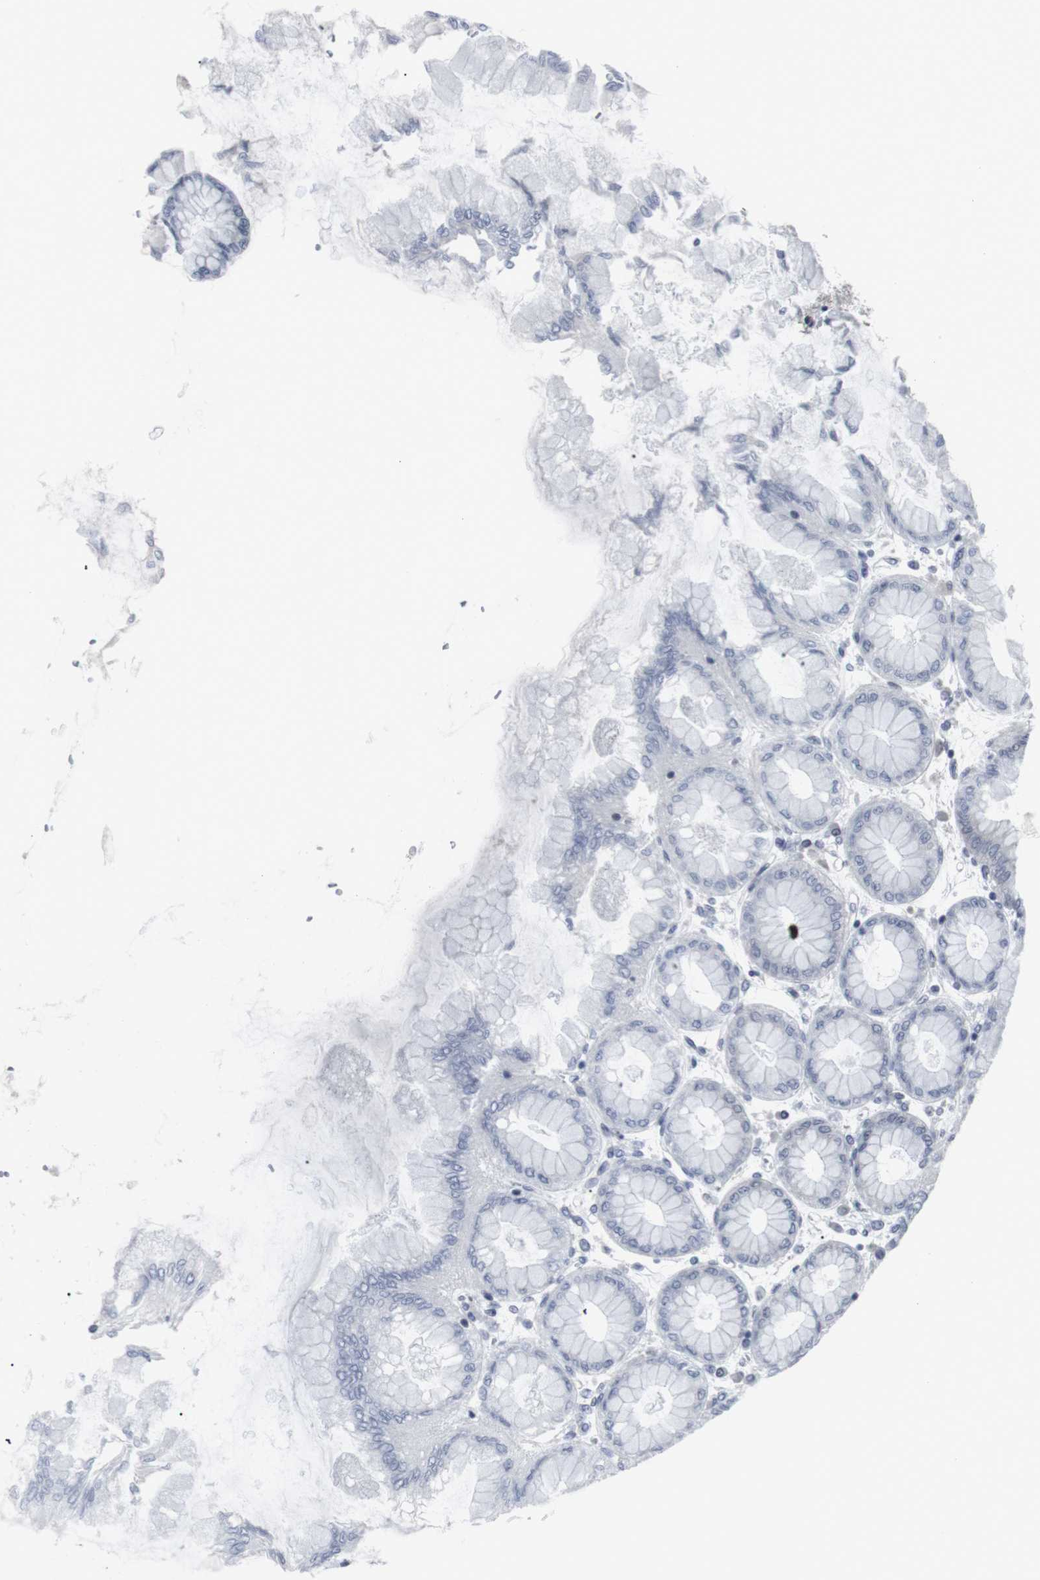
{"staining": {"intensity": "moderate", "quantity": "<25%", "location": "cytoplasmic/membranous"}, "tissue": "stomach", "cell_type": "Glandular cells", "image_type": "normal", "snomed": [{"axis": "morphology", "description": "Normal tissue, NOS"}, {"axis": "topography", "description": "Stomach, upper"}], "caption": "A micrograph of human stomach stained for a protein exhibits moderate cytoplasmic/membranous brown staining in glandular cells. Using DAB (3,3'-diaminobenzidine) (brown) and hematoxylin (blue) stains, captured at high magnification using brightfield microscopy.", "gene": "GEMIN2", "patient": {"sex": "female", "age": 56}}